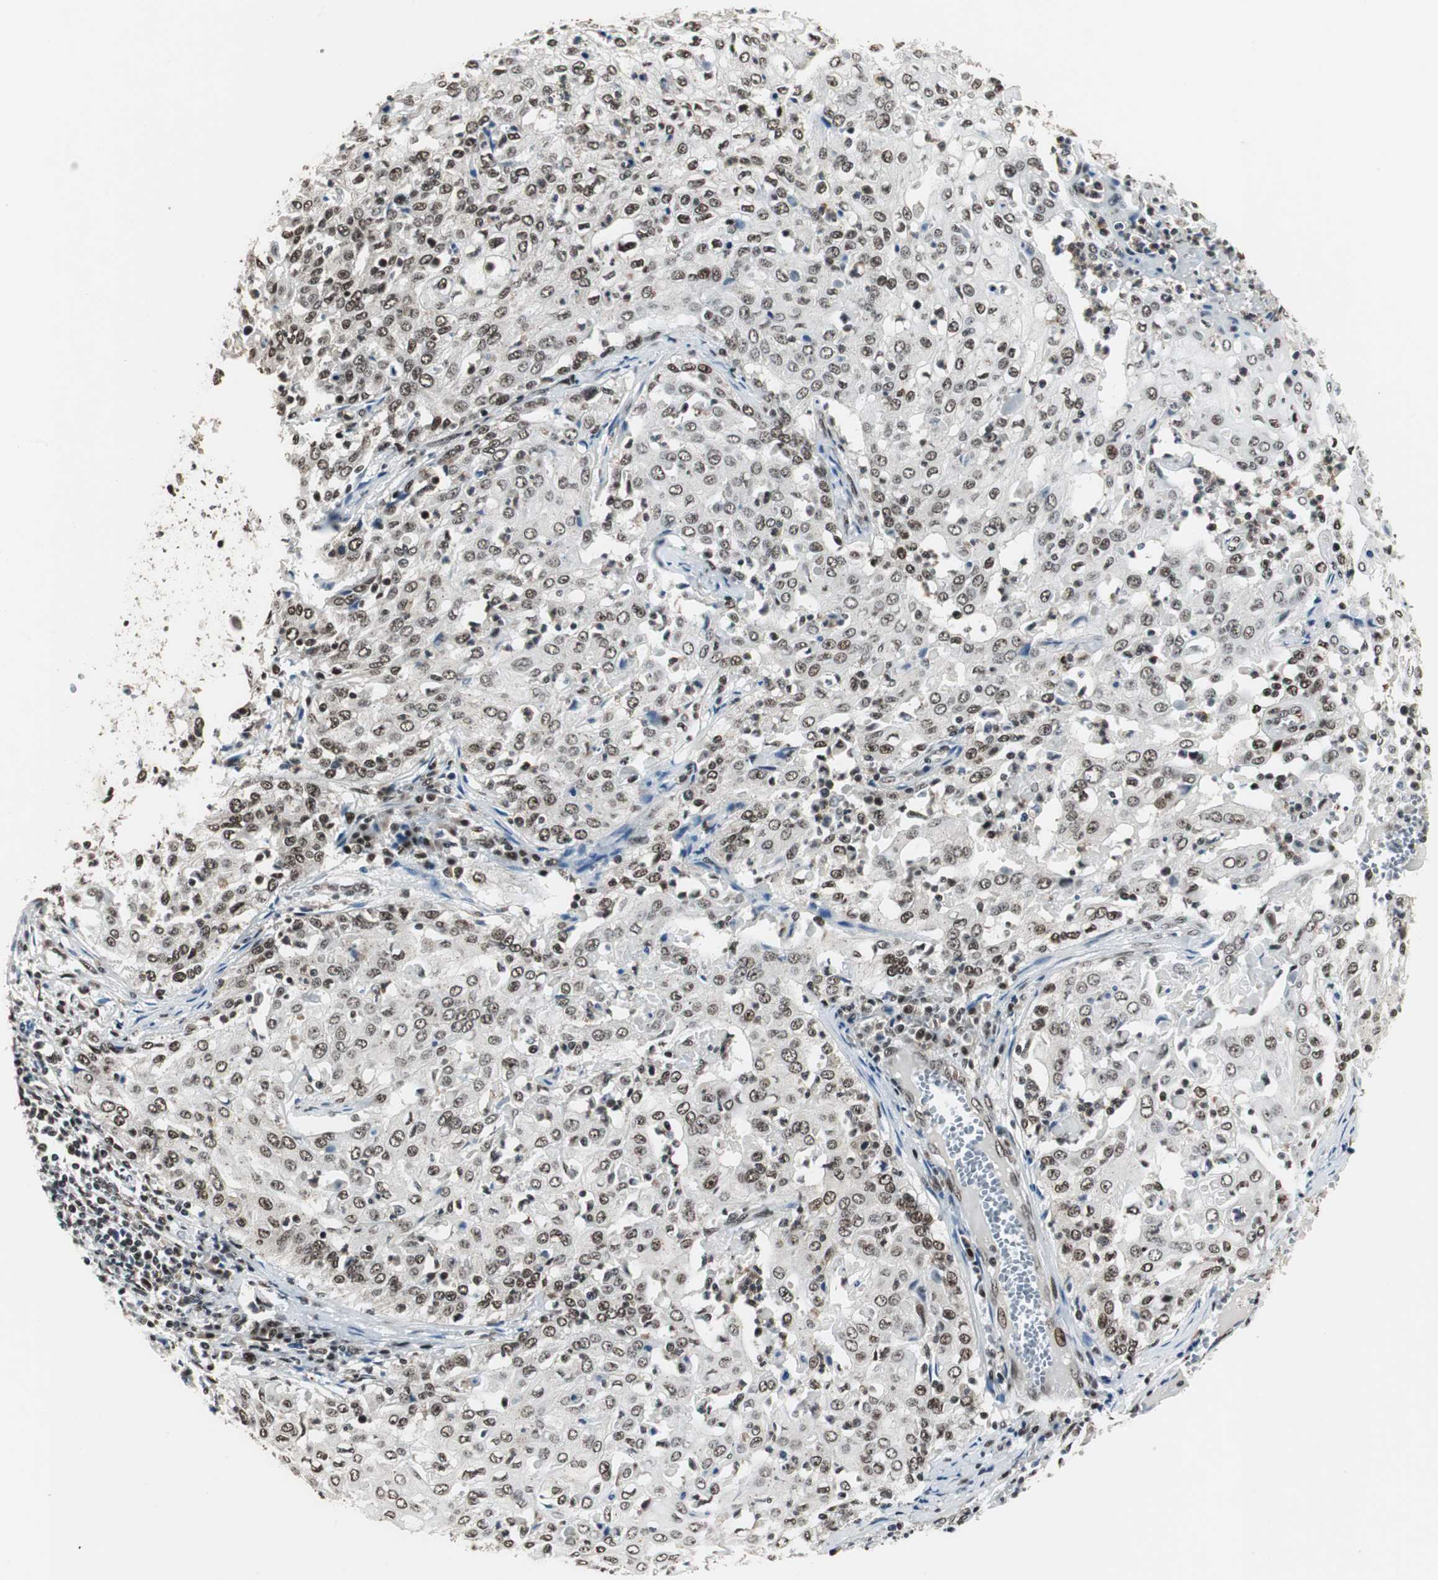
{"staining": {"intensity": "moderate", "quantity": ">75%", "location": "nuclear"}, "tissue": "cervical cancer", "cell_type": "Tumor cells", "image_type": "cancer", "snomed": [{"axis": "morphology", "description": "Squamous cell carcinoma, NOS"}, {"axis": "topography", "description": "Cervix"}], "caption": "Immunohistochemistry (IHC) (DAB (3,3'-diaminobenzidine)) staining of cervical cancer demonstrates moderate nuclear protein positivity in about >75% of tumor cells.", "gene": "CDK9", "patient": {"sex": "female", "age": 39}}